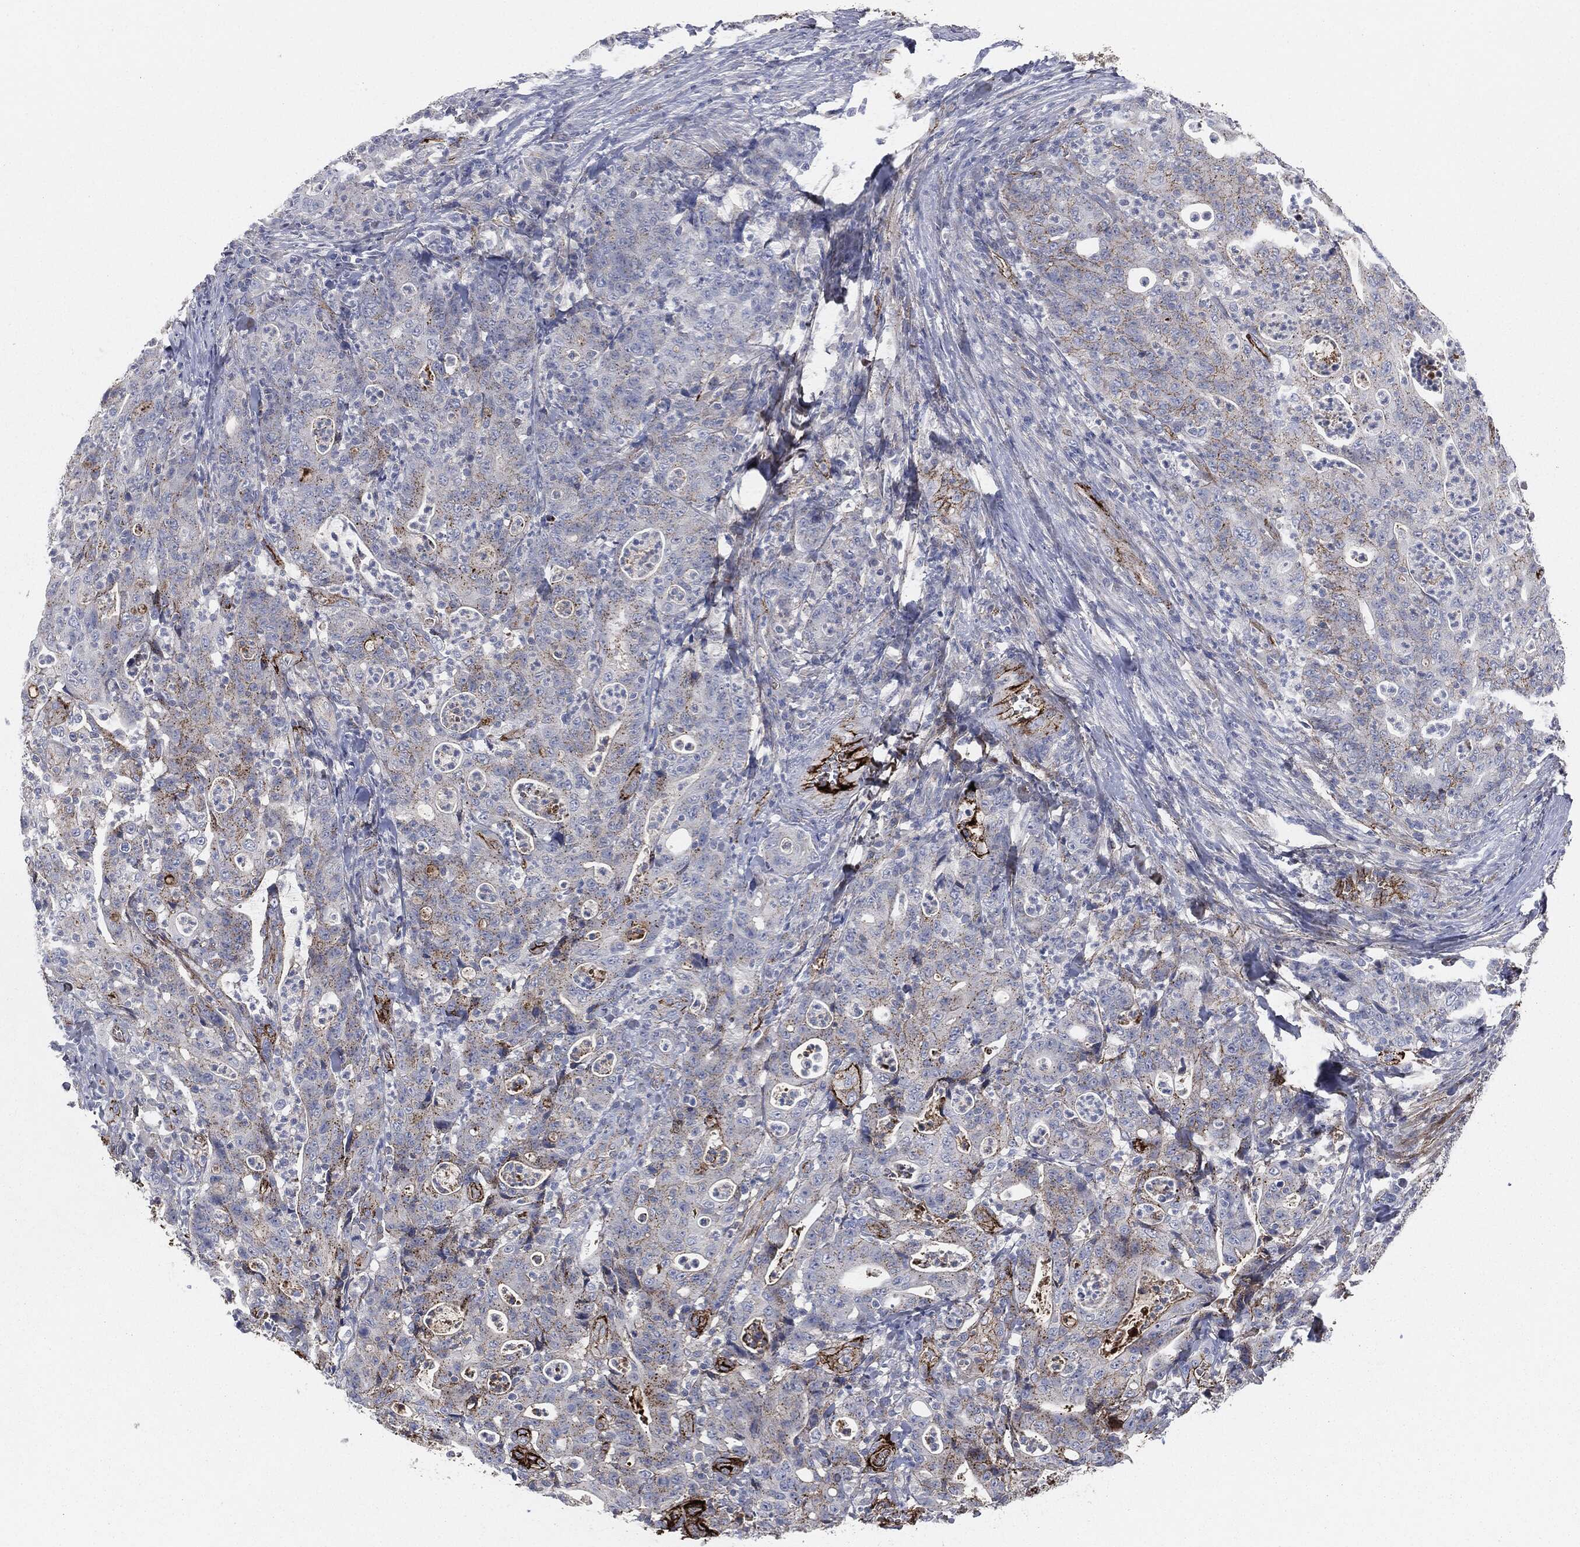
{"staining": {"intensity": "moderate", "quantity": "<25%", "location": "cytoplasmic/membranous"}, "tissue": "colorectal cancer", "cell_type": "Tumor cells", "image_type": "cancer", "snomed": [{"axis": "morphology", "description": "Adenocarcinoma, NOS"}, {"axis": "topography", "description": "Colon"}], "caption": "Immunohistochemical staining of human adenocarcinoma (colorectal) exhibits moderate cytoplasmic/membranous protein staining in about <25% of tumor cells.", "gene": "APOB", "patient": {"sex": "male", "age": 70}}